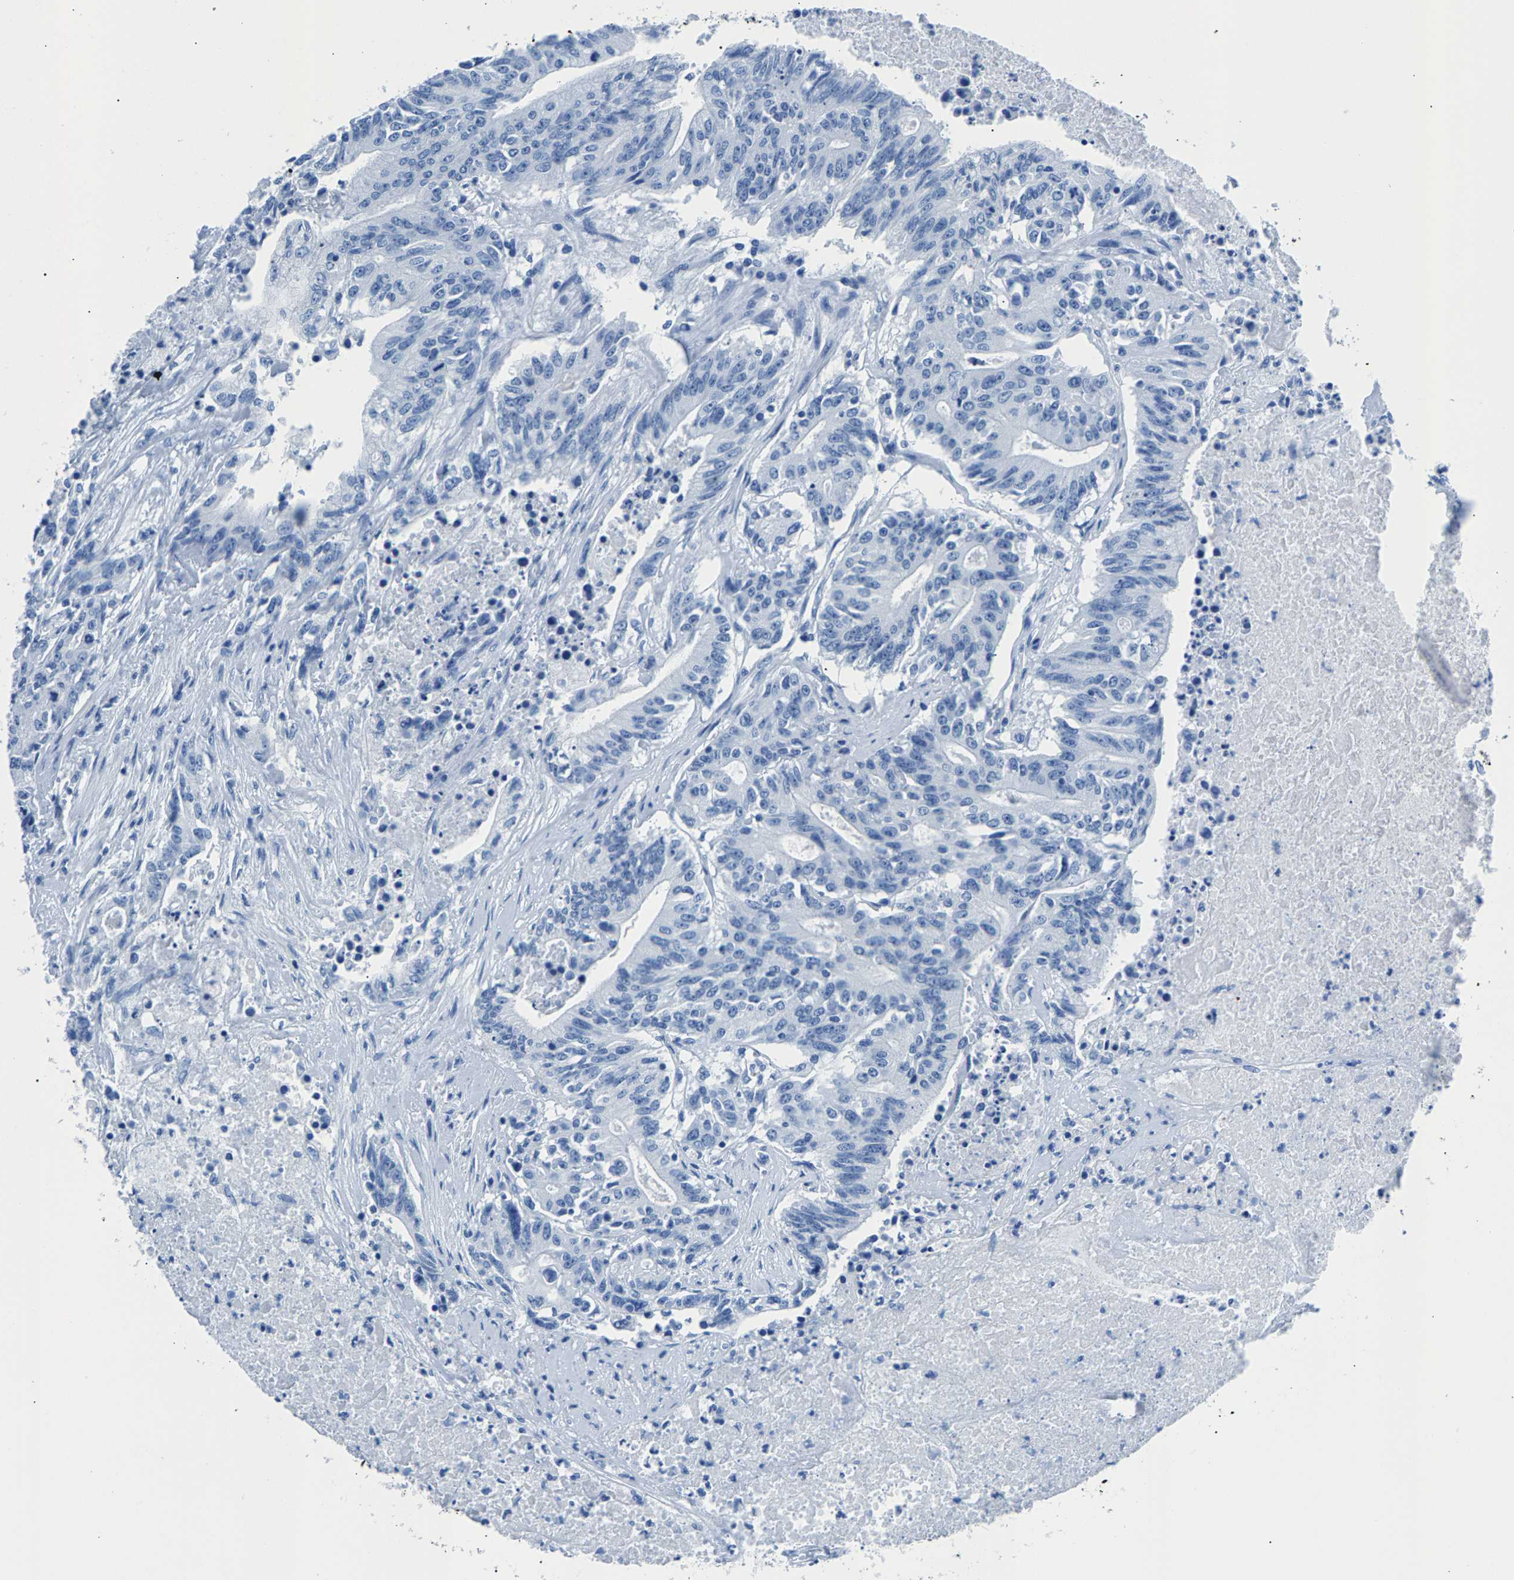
{"staining": {"intensity": "negative", "quantity": "none", "location": "none"}, "tissue": "colorectal cancer", "cell_type": "Tumor cells", "image_type": "cancer", "snomed": [{"axis": "morphology", "description": "Adenocarcinoma, NOS"}, {"axis": "topography", "description": "Colon"}], "caption": "Immunohistochemistry (IHC) image of neoplastic tissue: colorectal cancer (adenocarcinoma) stained with DAB exhibits no significant protein positivity in tumor cells.", "gene": "CPS1", "patient": {"sex": "female", "age": 77}}